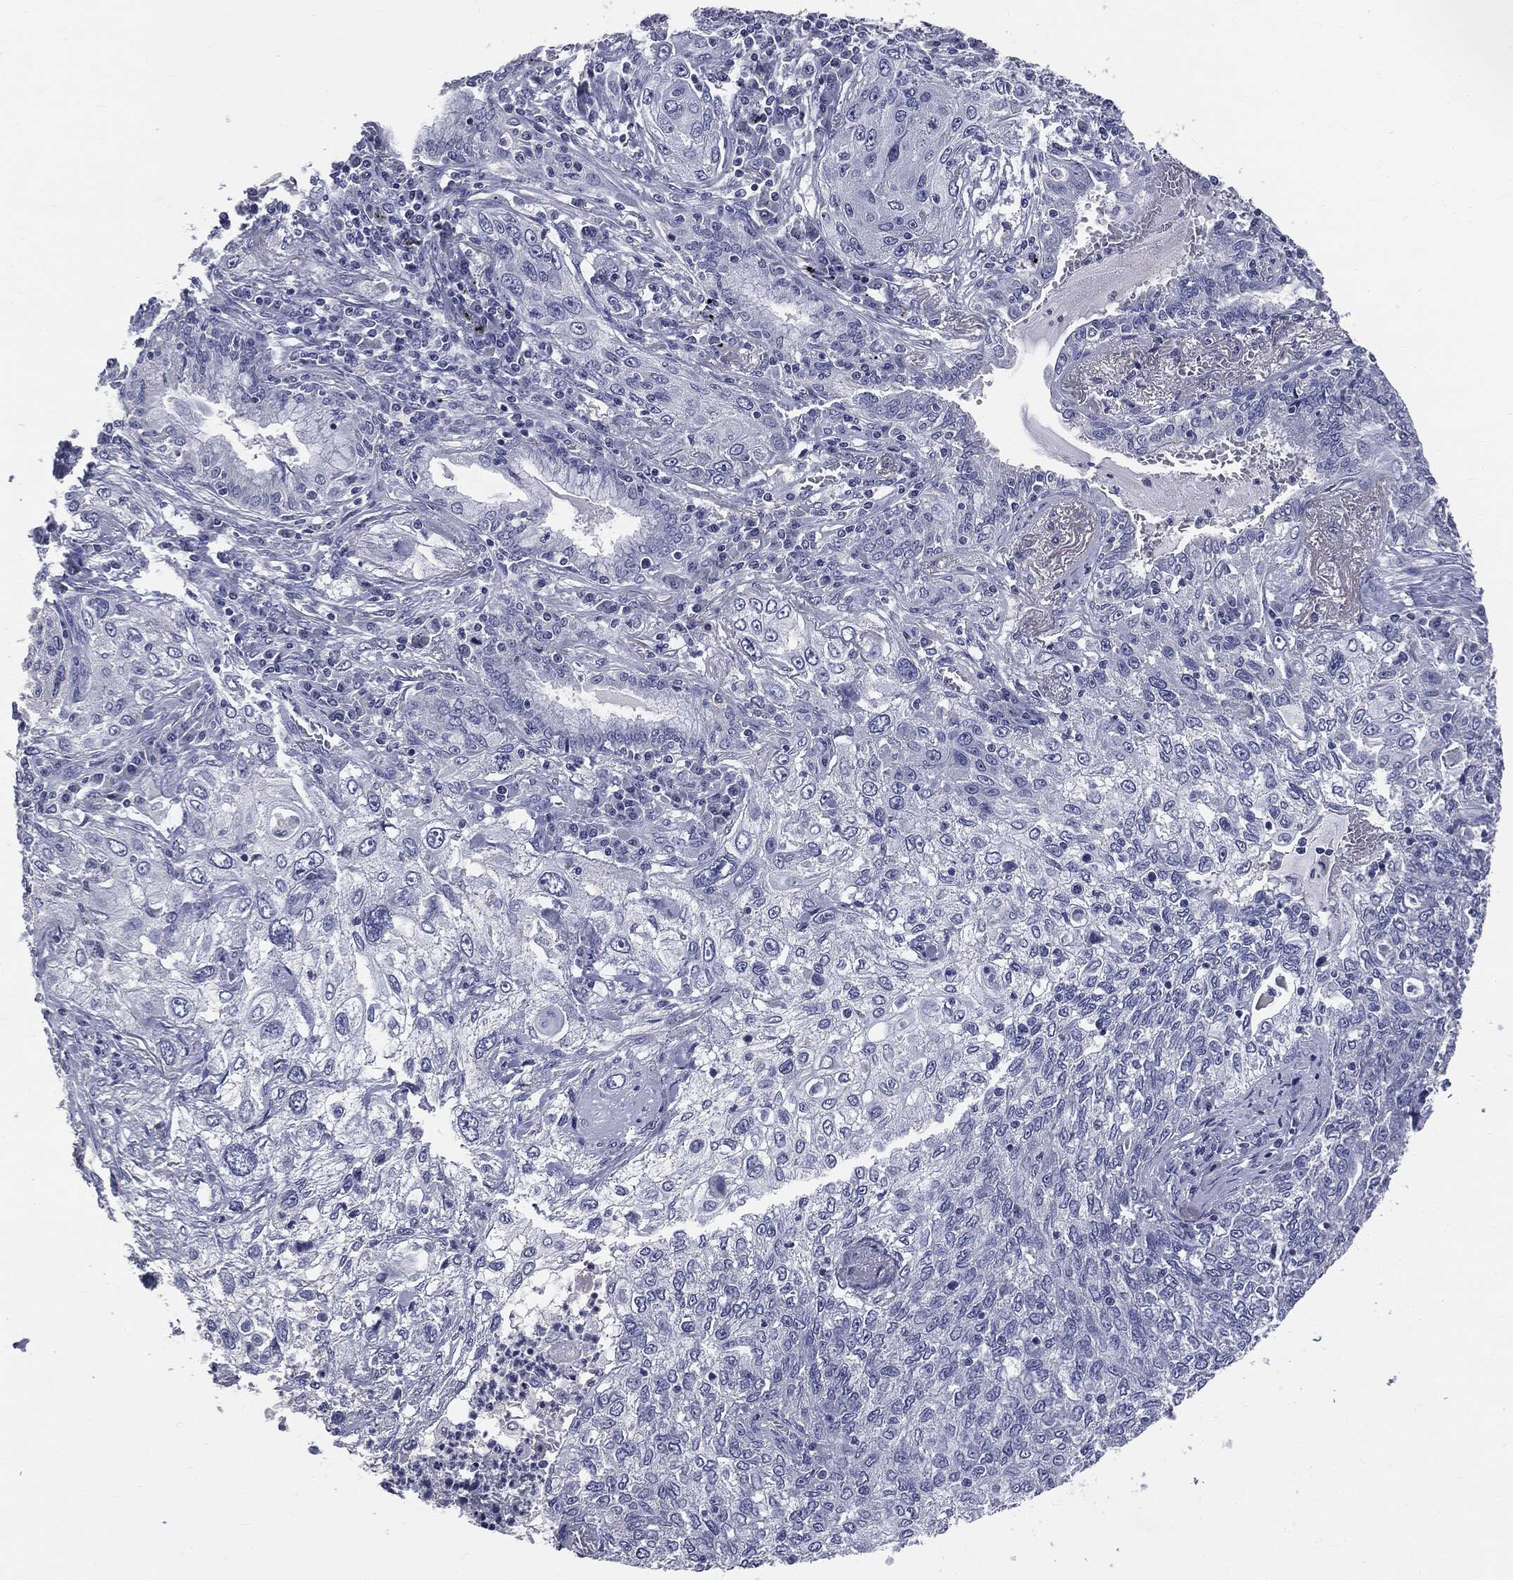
{"staining": {"intensity": "negative", "quantity": "none", "location": "none"}, "tissue": "lung cancer", "cell_type": "Tumor cells", "image_type": "cancer", "snomed": [{"axis": "morphology", "description": "Squamous cell carcinoma, NOS"}, {"axis": "topography", "description": "Lung"}], "caption": "This is a photomicrograph of immunohistochemistry staining of lung cancer (squamous cell carcinoma), which shows no expression in tumor cells.", "gene": "AFP", "patient": {"sex": "female", "age": 69}}